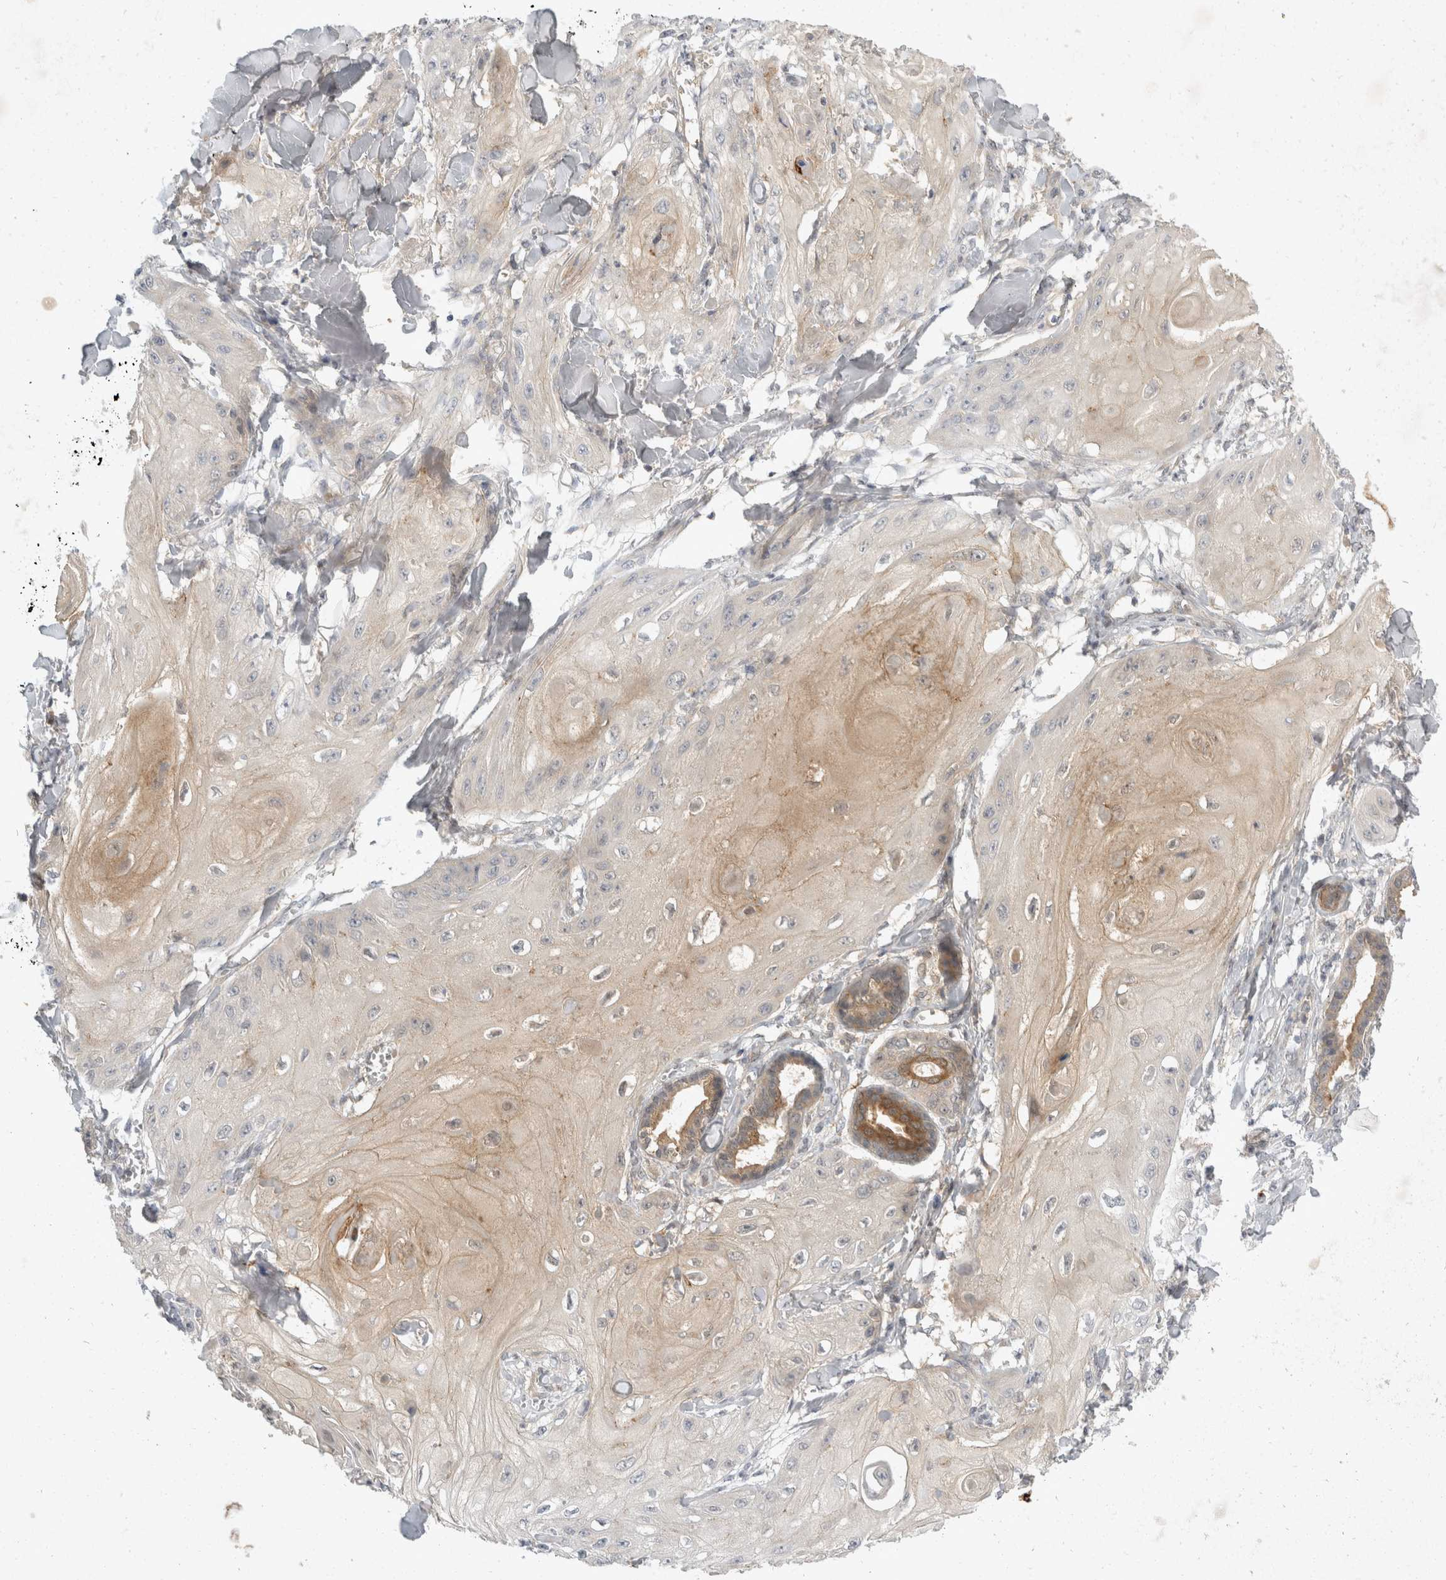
{"staining": {"intensity": "weak", "quantity": "<25%", "location": "cytoplasmic/membranous"}, "tissue": "skin cancer", "cell_type": "Tumor cells", "image_type": "cancer", "snomed": [{"axis": "morphology", "description": "Squamous cell carcinoma, NOS"}, {"axis": "topography", "description": "Skin"}], "caption": "Histopathology image shows no significant protein staining in tumor cells of skin cancer. (Brightfield microscopy of DAB immunohistochemistry (IHC) at high magnification).", "gene": "TOM1L2", "patient": {"sex": "male", "age": 74}}